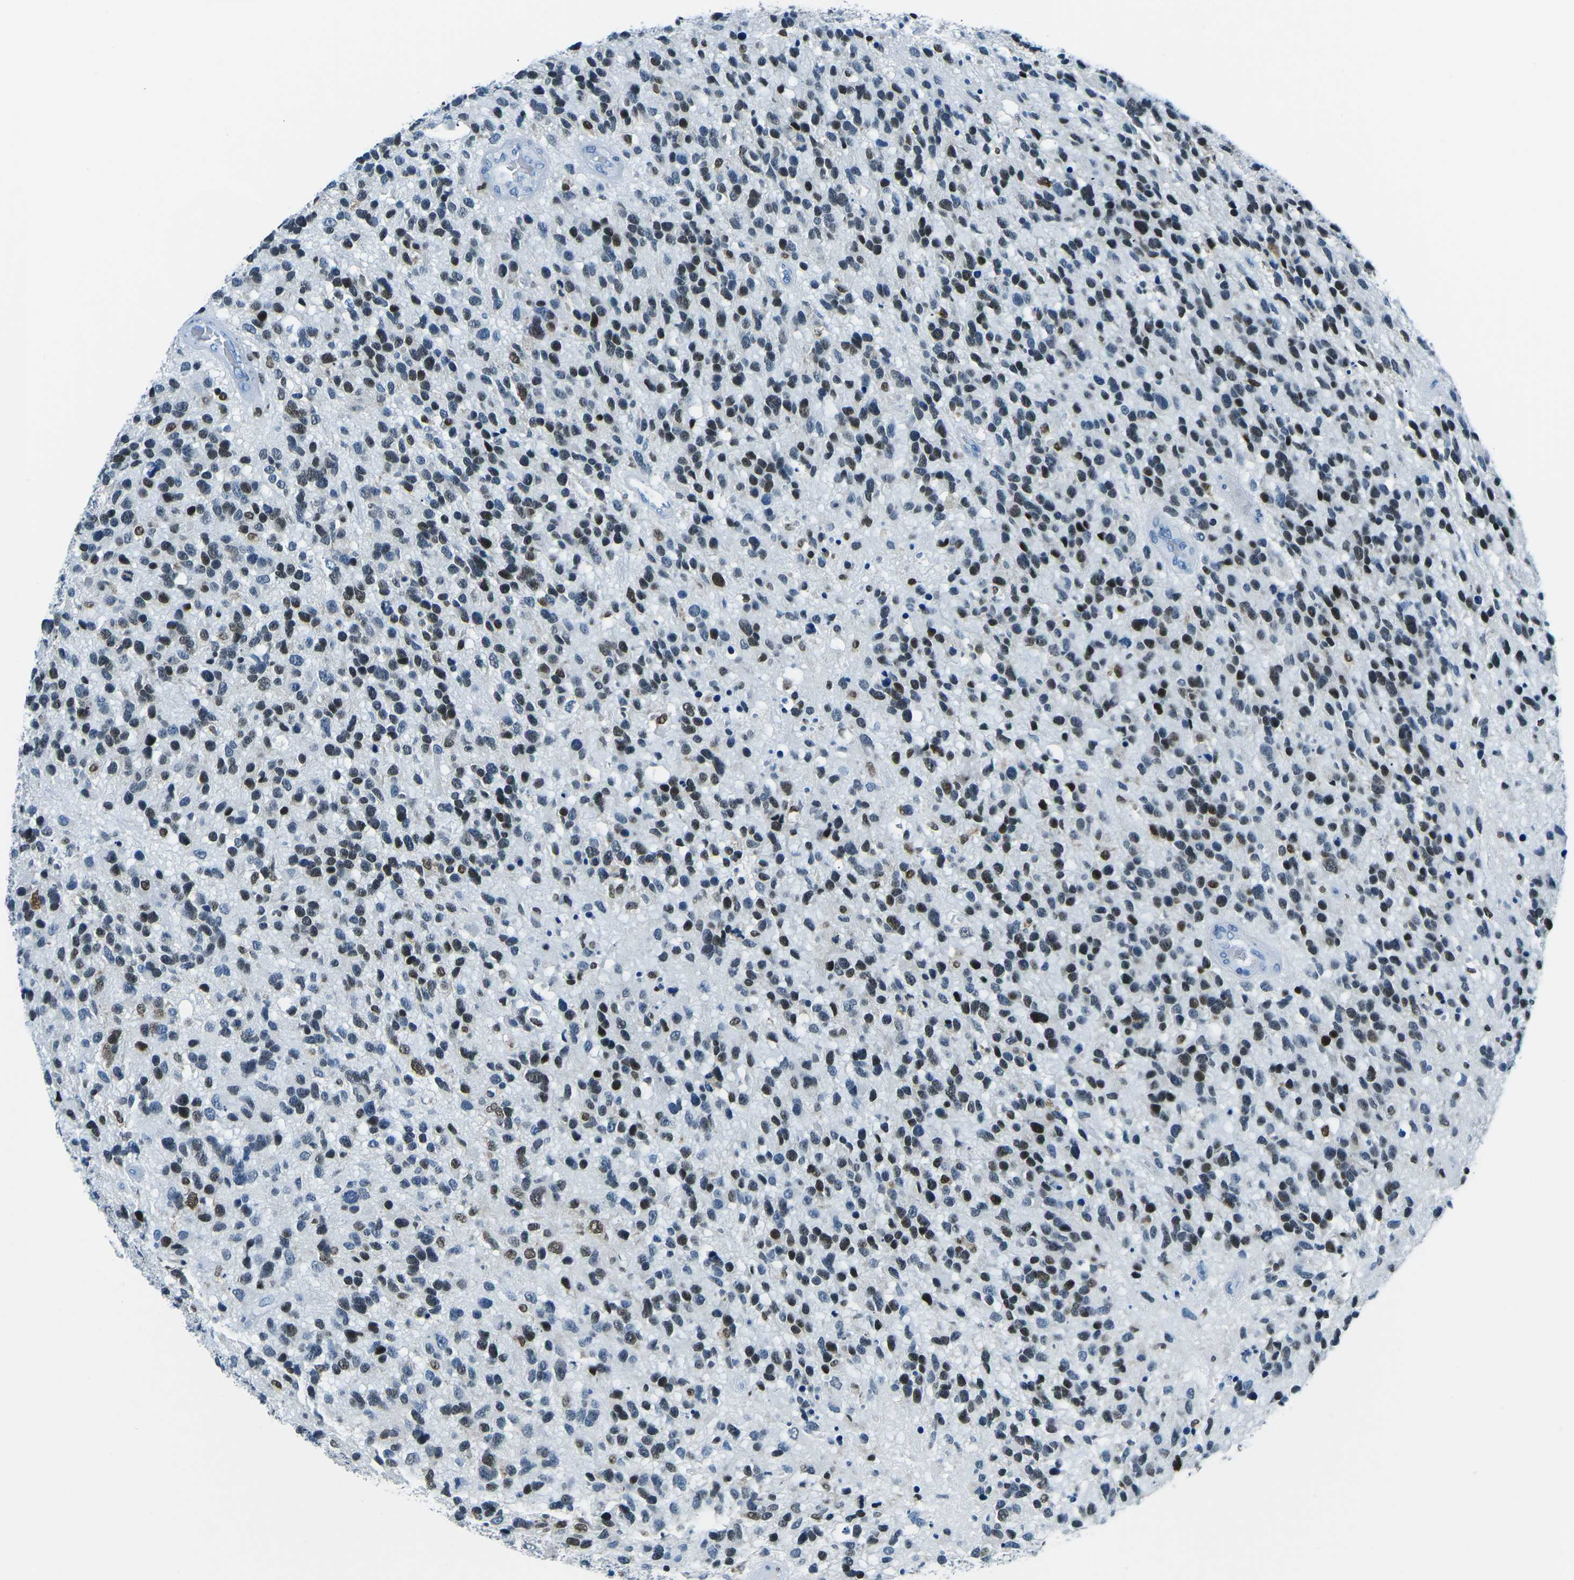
{"staining": {"intensity": "strong", "quantity": "25%-75%", "location": "nuclear"}, "tissue": "glioma", "cell_type": "Tumor cells", "image_type": "cancer", "snomed": [{"axis": "morphology", "description": "Glioma, malignant, High grade"}, {"axis": "topography", "description": "Brain"}], "caption": "Immunohistochemical staining of human glioma reveals high levels of strong nuclear protein expression in approximately 25%-75% of tumor cells. Using DAB (3,3'-diaminobenzidine) (brown) and hematoxylin (blue) stains, captured at high magnification using brightfield microscopy.", "gene": "CELF2", "patient": {"sex": "female", "age": 58}}